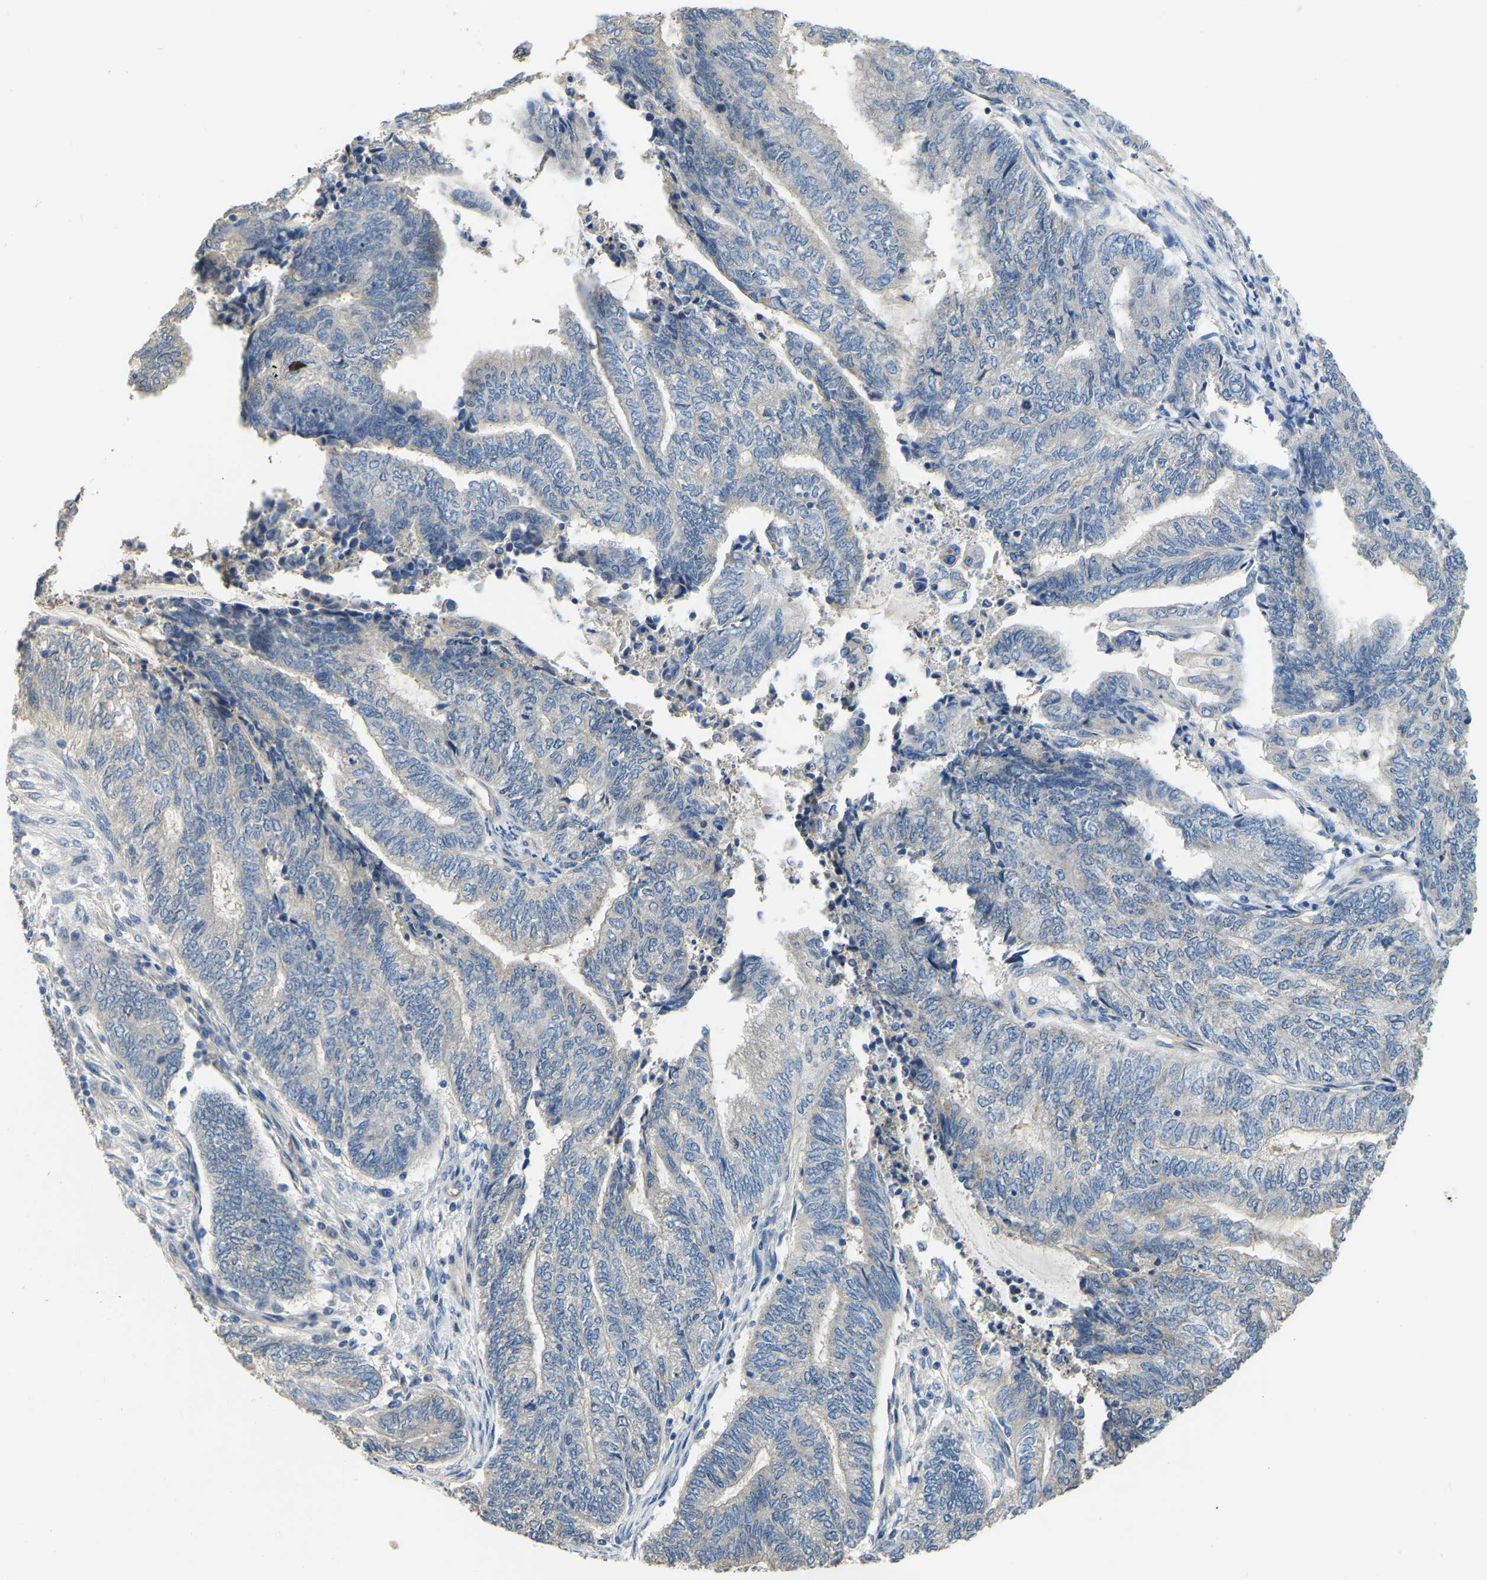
{"staining": {"intensity": "negative", "quantity": "none", "location": "none"}, "tissue": "endometrial cancer", "cell_type": "Tumor cells", "image_type": "cancer", "snomed": [{"axis": "morphology", "description": "Adenocarcinoma, NOS"}, {"axis": "topography", "description": "Uterus"}, {"axis": "topography", "description": "Endometrium"}], "caption": "This is an immunohistochemistry image of human endometrial cancer. There is no expression in tumor cells.", "gene": "HIGD2B", "patient": {"sex": "female", "age": 70}}